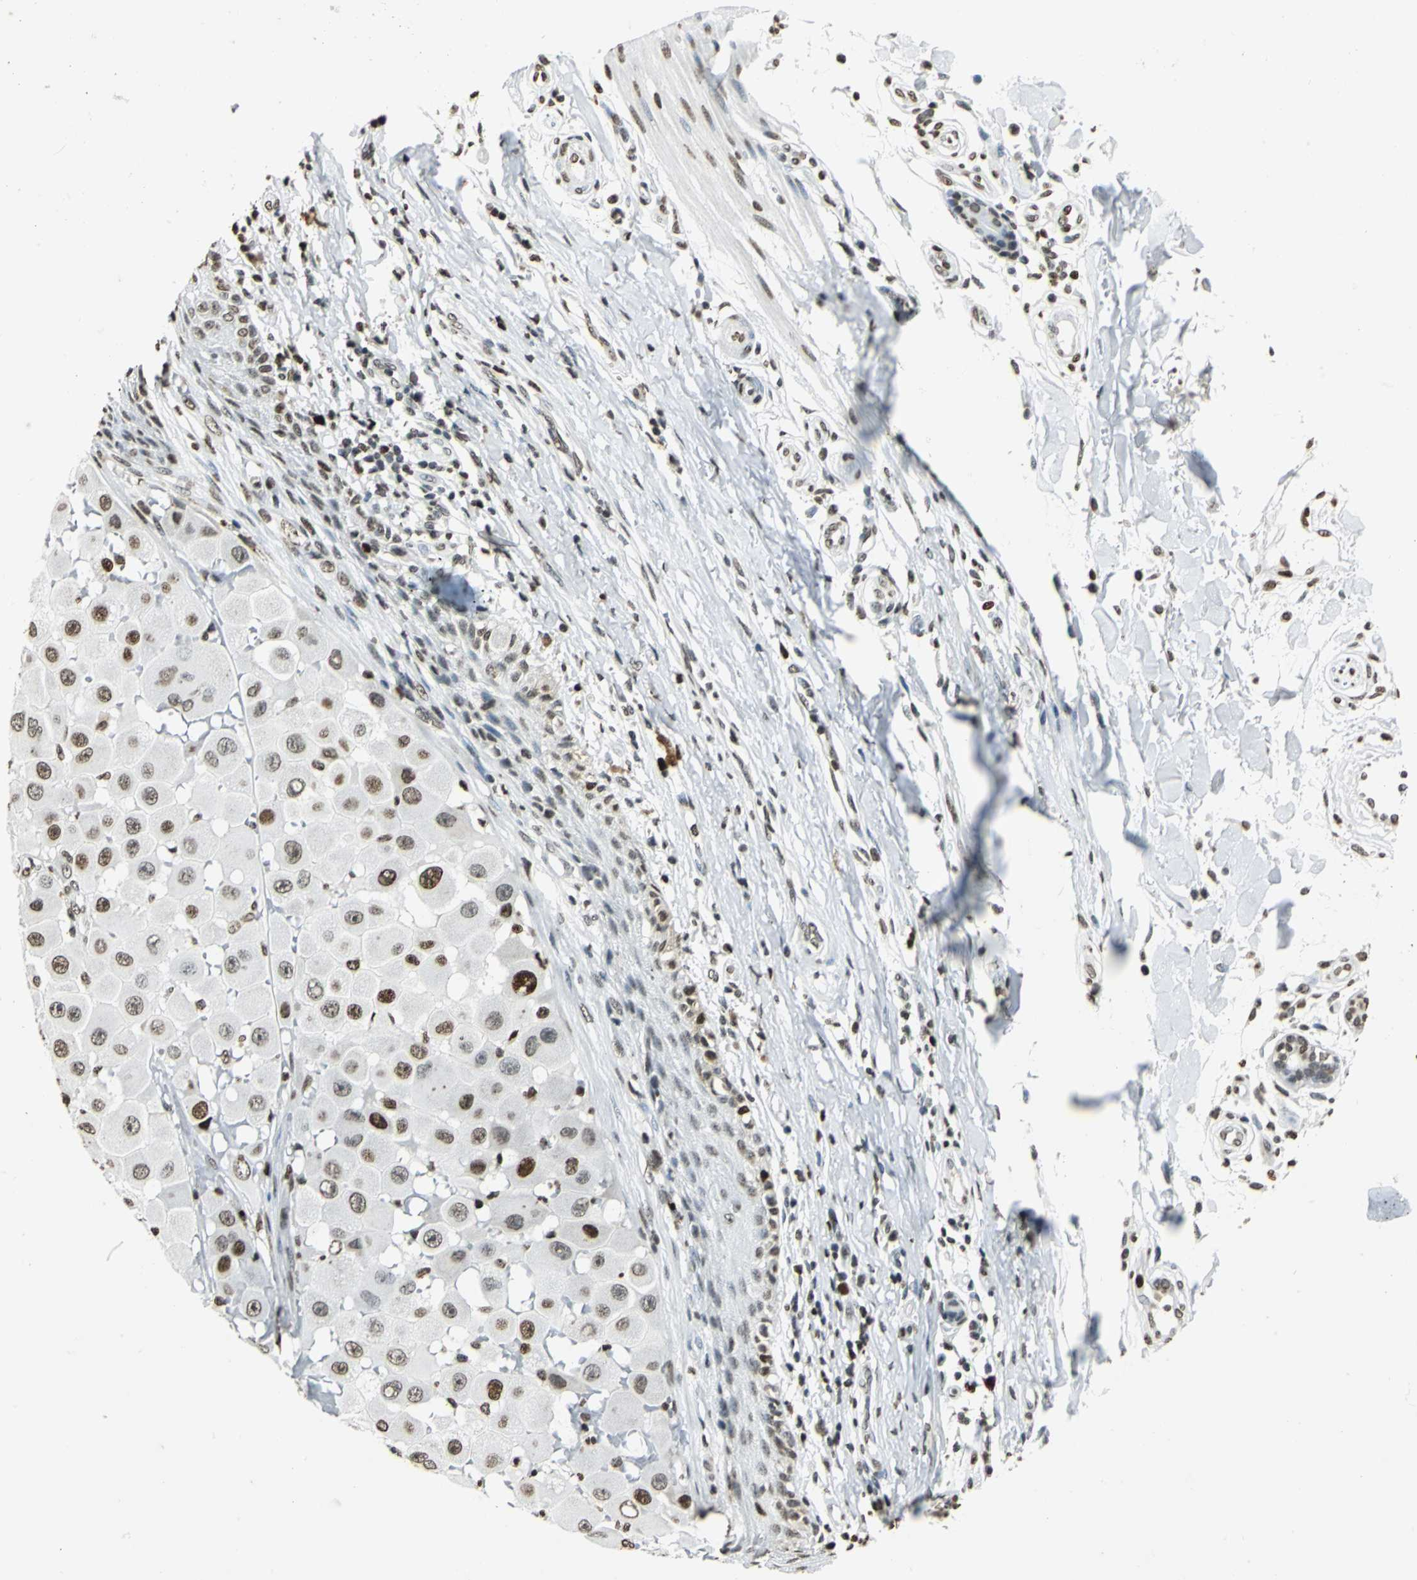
{"staining": {"intensity": "strong", "quantity": ">75%", "location": "nuclear"}, "tissue": "melanoma", "cell_type": "Tumor cells", "image_type": "cancer", "snomed": [{"axis": "morphology", "description": "Malignant melanoma, NOS"}, {"axis": "topography", "description": "Skin"}], "caption": "IHC image of malignant melanoma stained for a protein (brown), which demonstrates high levels of strong nuclear staining in approximately >75% of tumor cells.", "gene": "MCM4", "patient": {"sex": "female", "age": 81}}